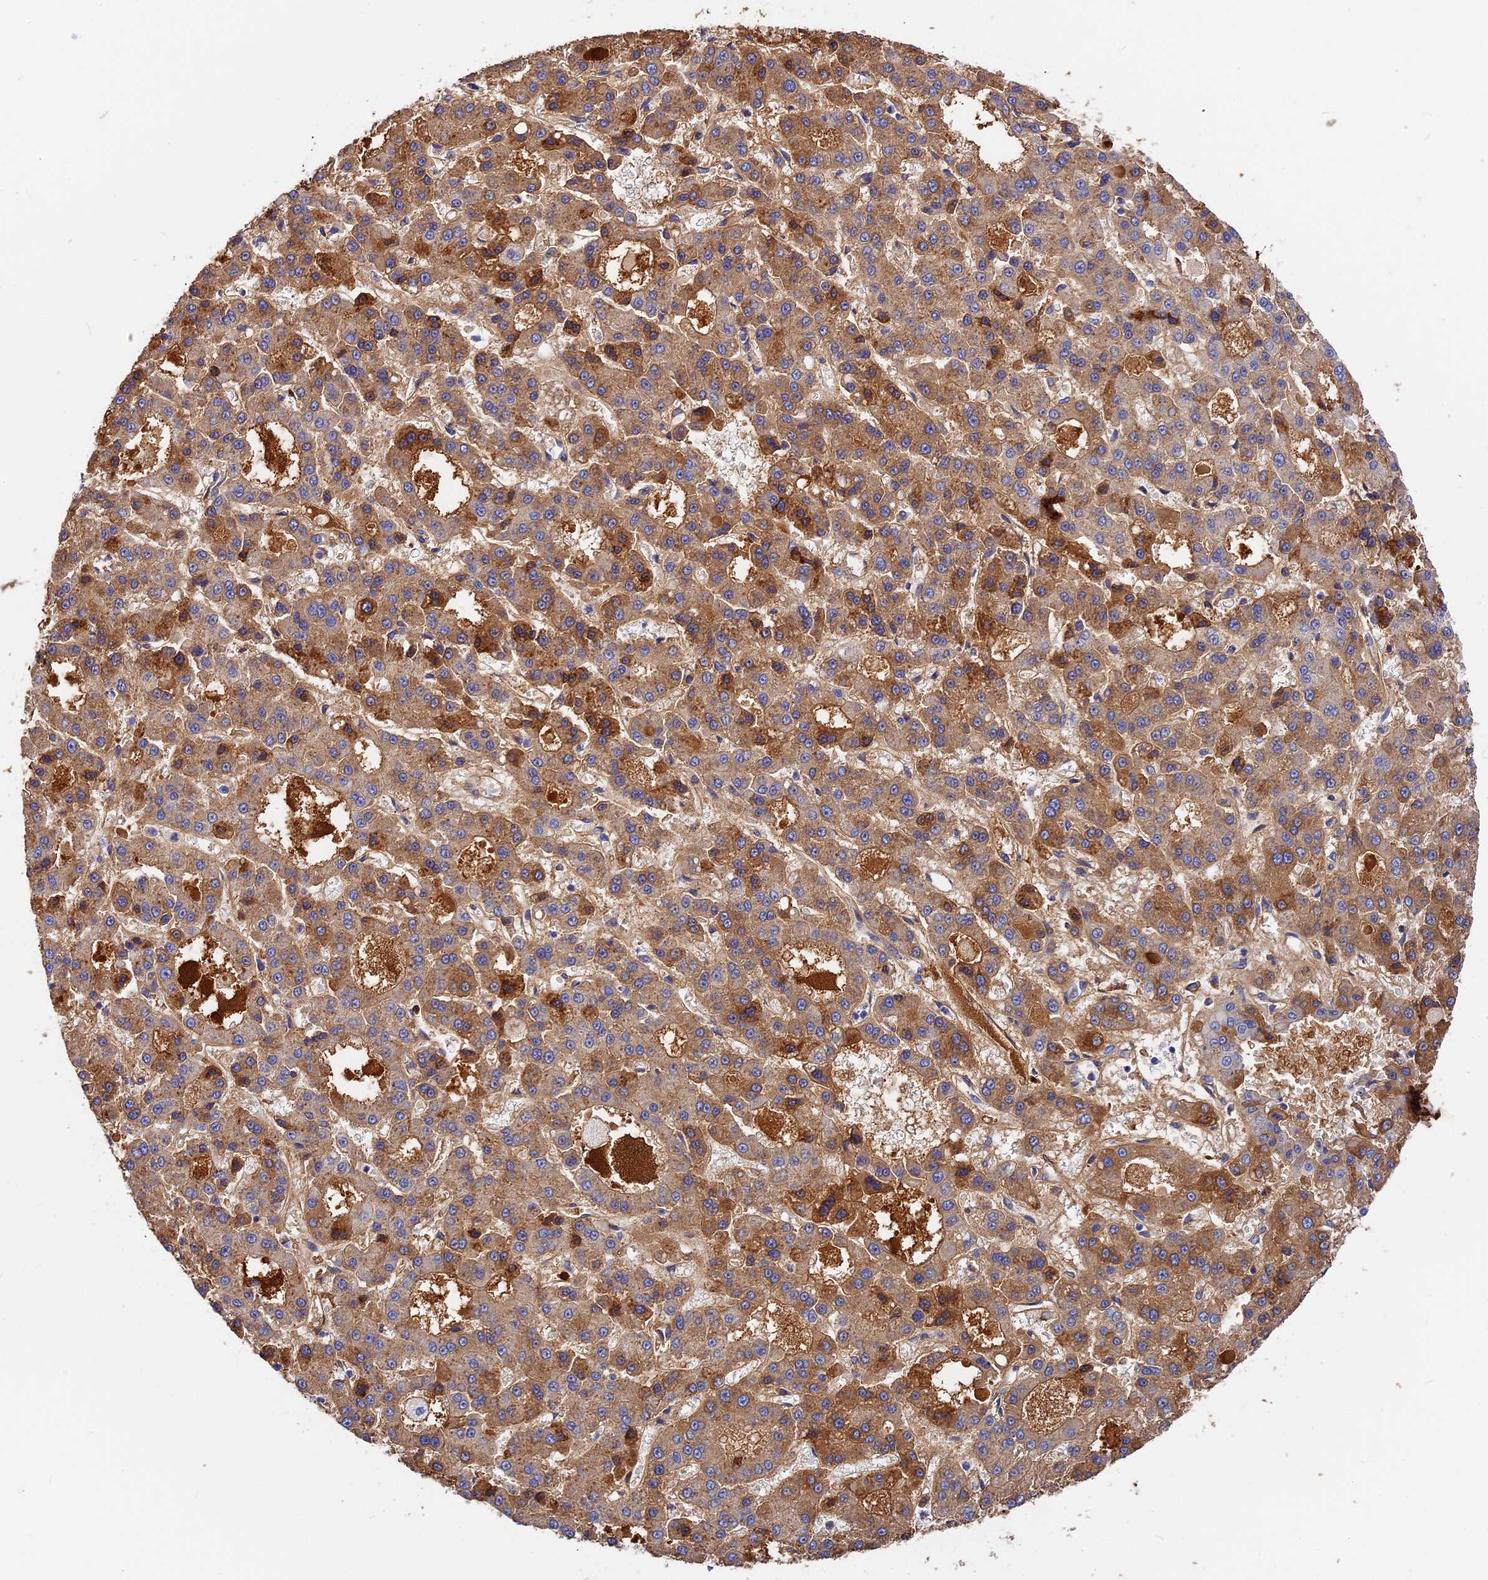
{"staining": {"intensity": "moderate", "quantity": ">75%", "location": "cytoplasmic/membranous"}, "tissue": "liver cancer", "cell_type": "Tumor cells", "image_type": "cancer", "snomed": [{"axis": "morphology", "description": "Carcinoma, Hepatocellular, NOS"}, {"axis": "topography", "description": "Liver"}], "caption": "High-magnification brightfield microscopy of liver cancer (hepatocellular carcinoma) stained with DAB (brown) and counterstained with hematoxylin (blue). tumor cells exhibit moderate cytoplasmic/membranous positivity is seen in about>75% of cells.", "gene": "ITIH1", "patient": {"sex": "male", "age": 70}}